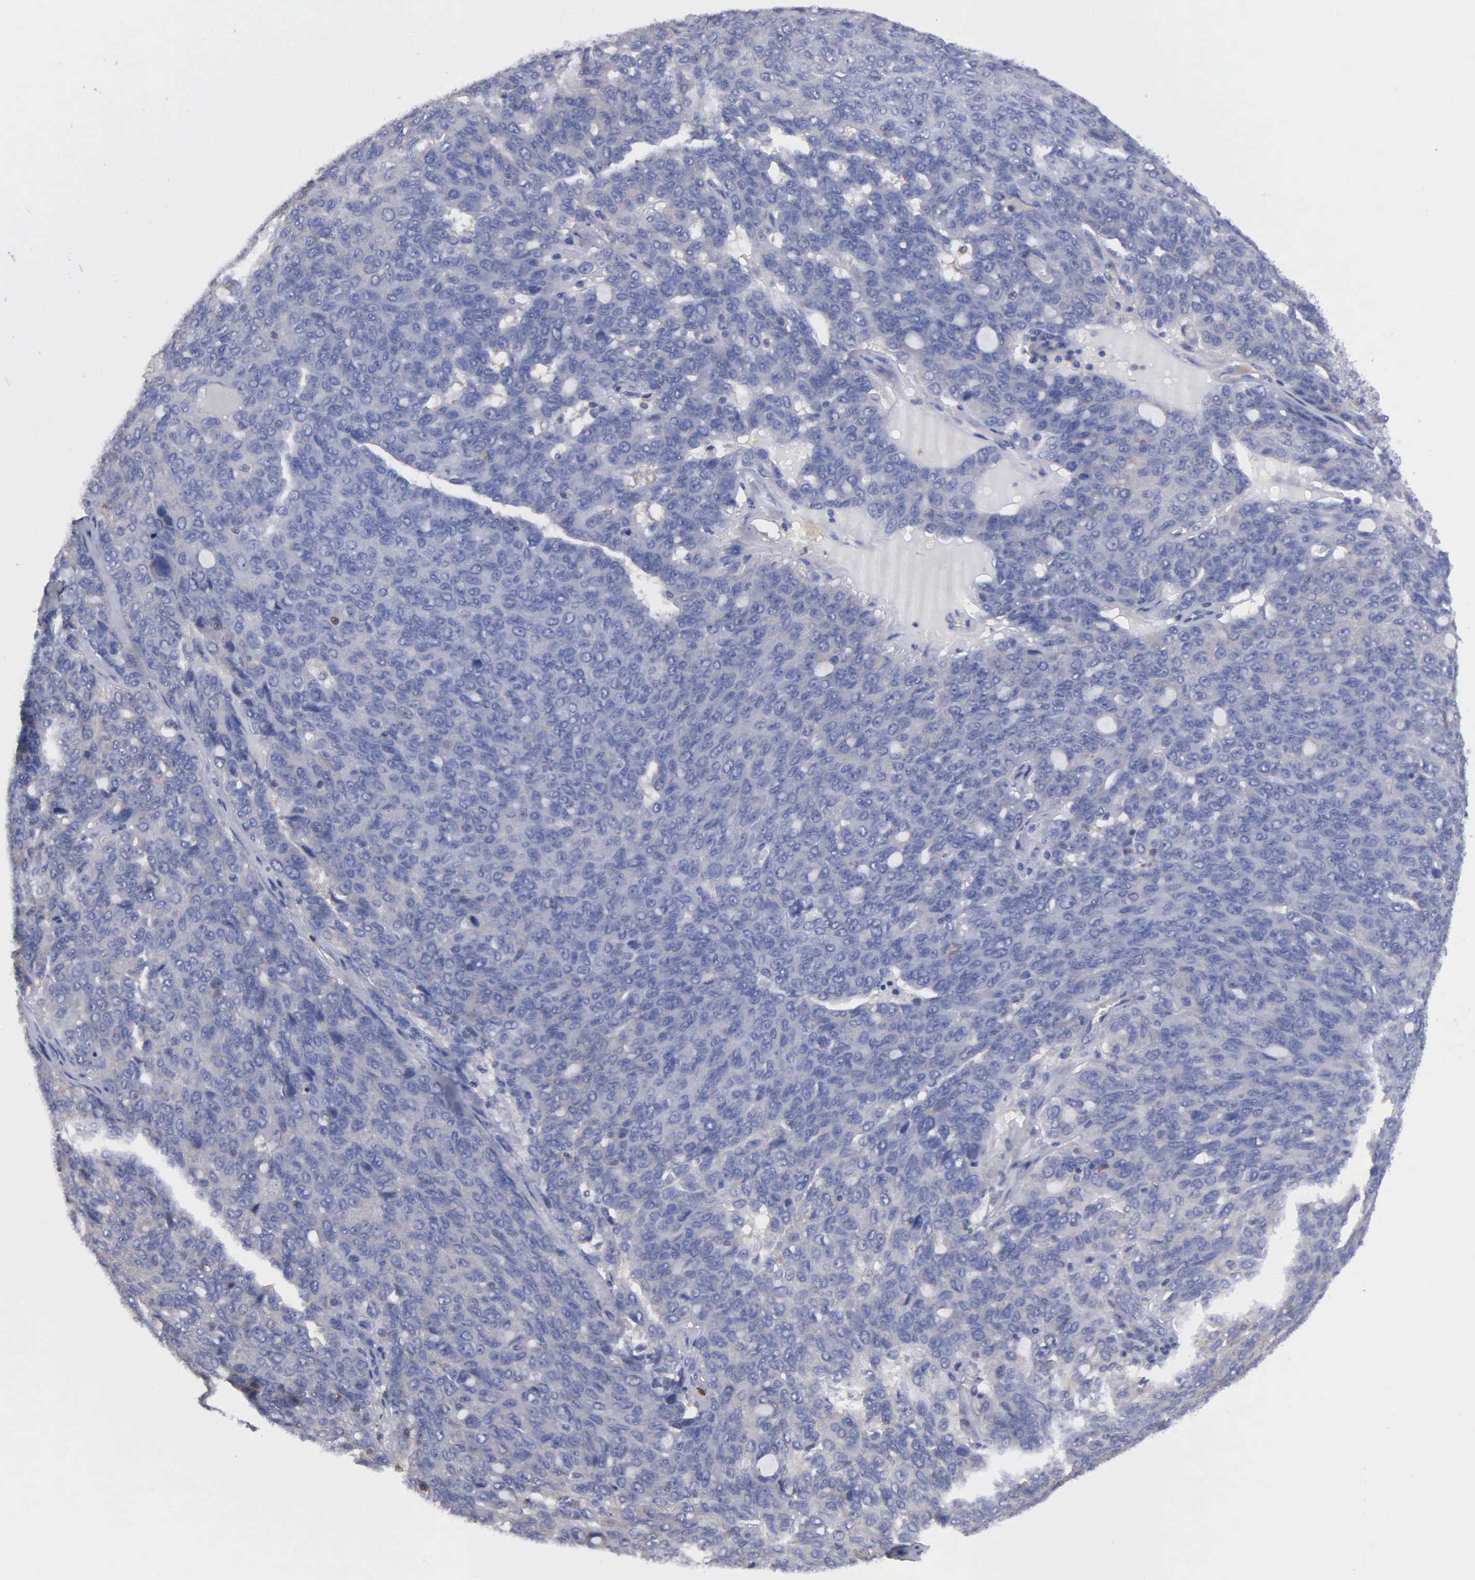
{"staining": {"intensity": "negative", "quantity": "none", "location": "none"}, "tissue": "ovarian cancer", "cell_type": "Tumor cells", "image_type": "cancer", "snomed": [{"axis": "morphology", "description": "Carcinoma, endometroid"}, {"axis": "topography", "description": "Ovary"}], "caption": "Immunohistochemistry (IHC) image of neoplastic tissue: human endometroid carcinoma (ovarian) stained with DAB exhibits no significant protein positivity in tumor cells.", "gene": "G6PD", "patient": {"sex": "female", "age": 60}}